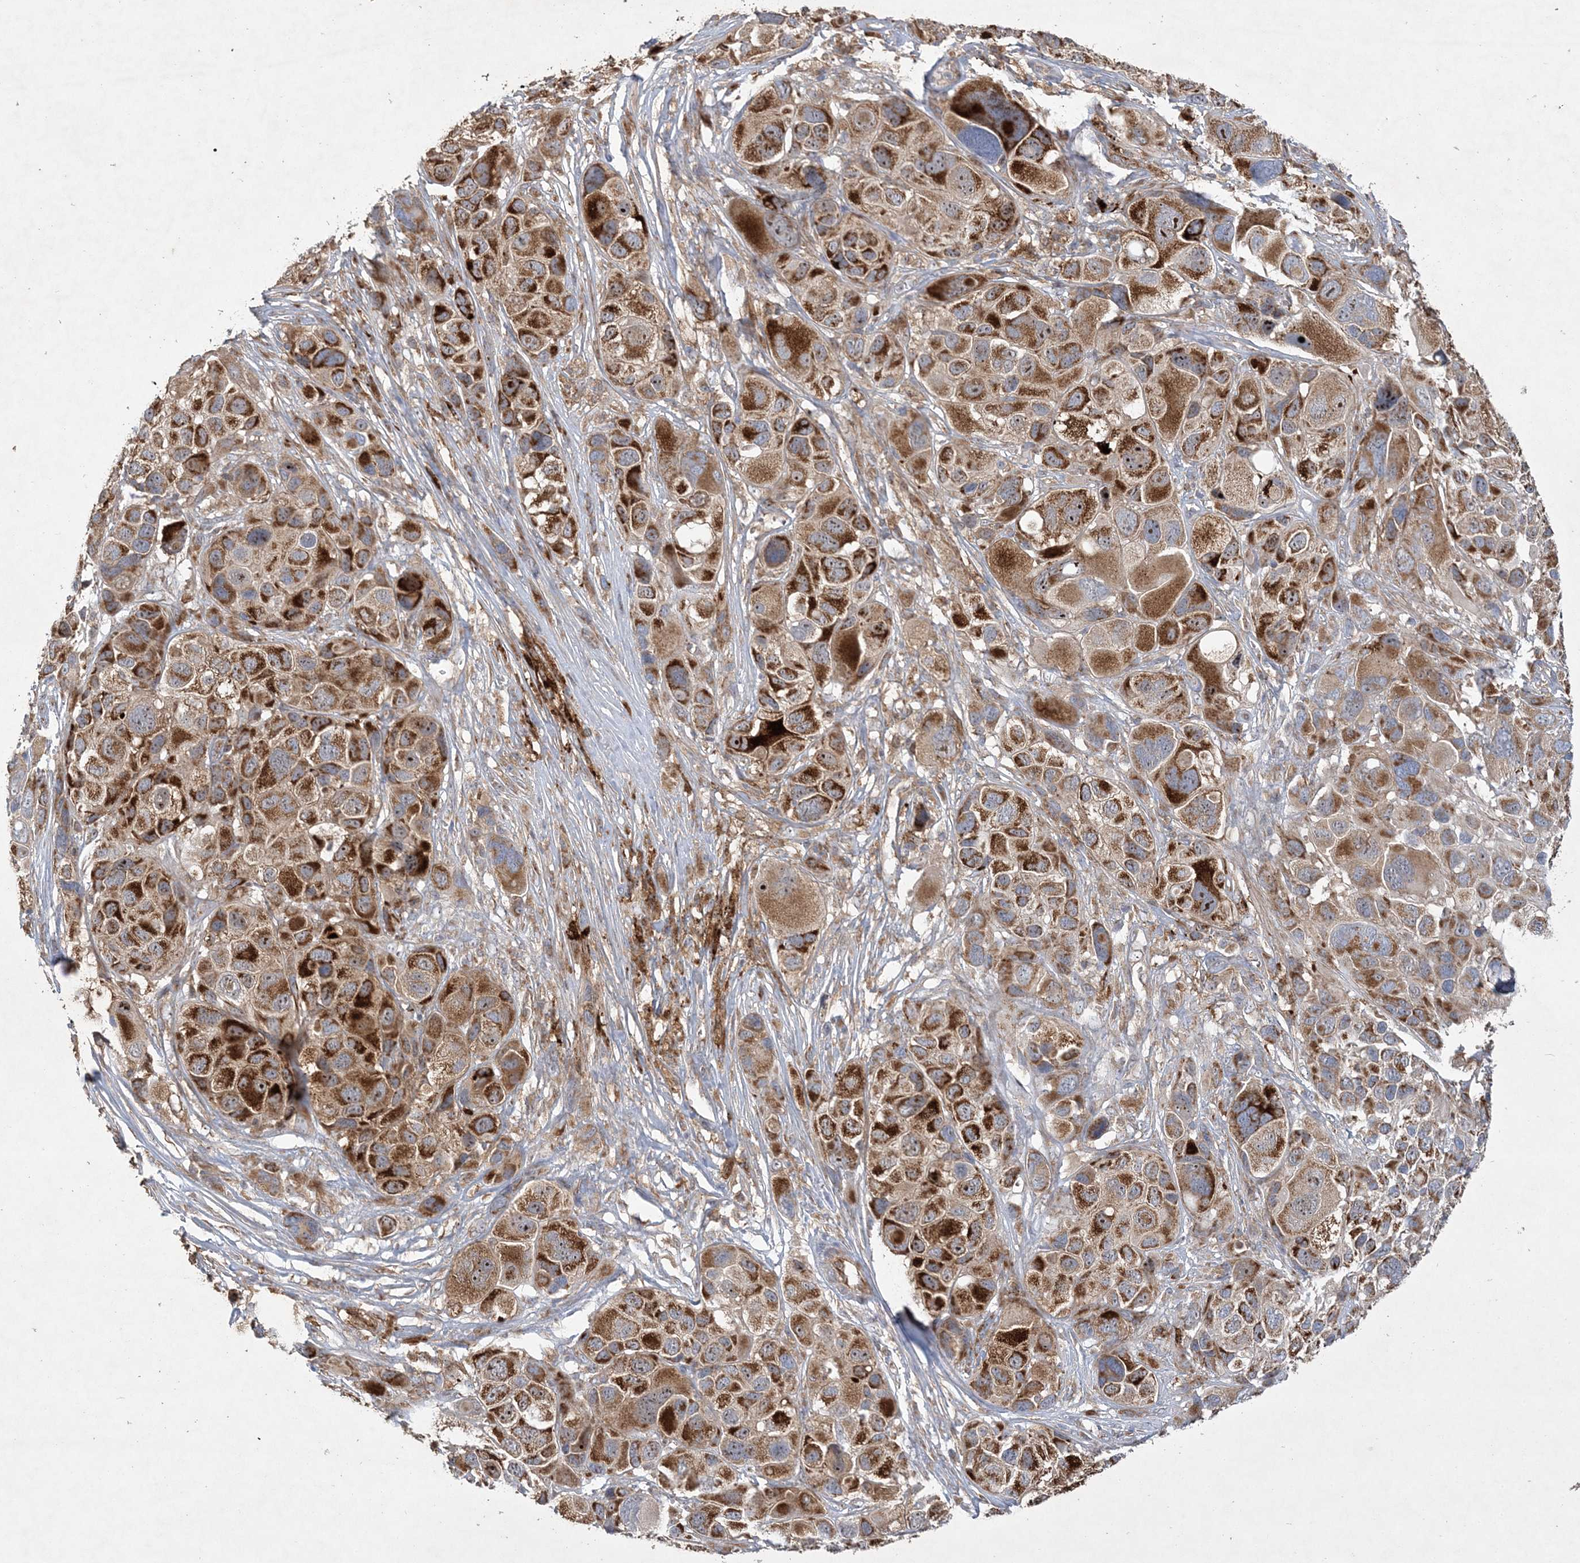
{"staining": {"intensity": "strong", "quantity": ">75%", "location": "cytoplasmic/membranous,nuclear"}, "tissue": "melanoma", "cell_type": "Tumor cells", "image_type": "cancer", "snomed": [{"axis": "morphology", "description": "Malignant melanoma, NOS"}, {"axis": "topography", "description": "Skin of trunk"}], "caption": "Immunohistochemical staining of human melanoma displays high levels of strong cytoplasmic/membranous and nuclear protein positivity in about >75% of tumor cells. The staining was performed using DAB (3,3'-diaminobenzidine), with brown indicating positive protein expression. Nuclei are stained blue with hematoxylin.", "gene": "FEZ2", "patient": {"sex": "male", "age": 71}}